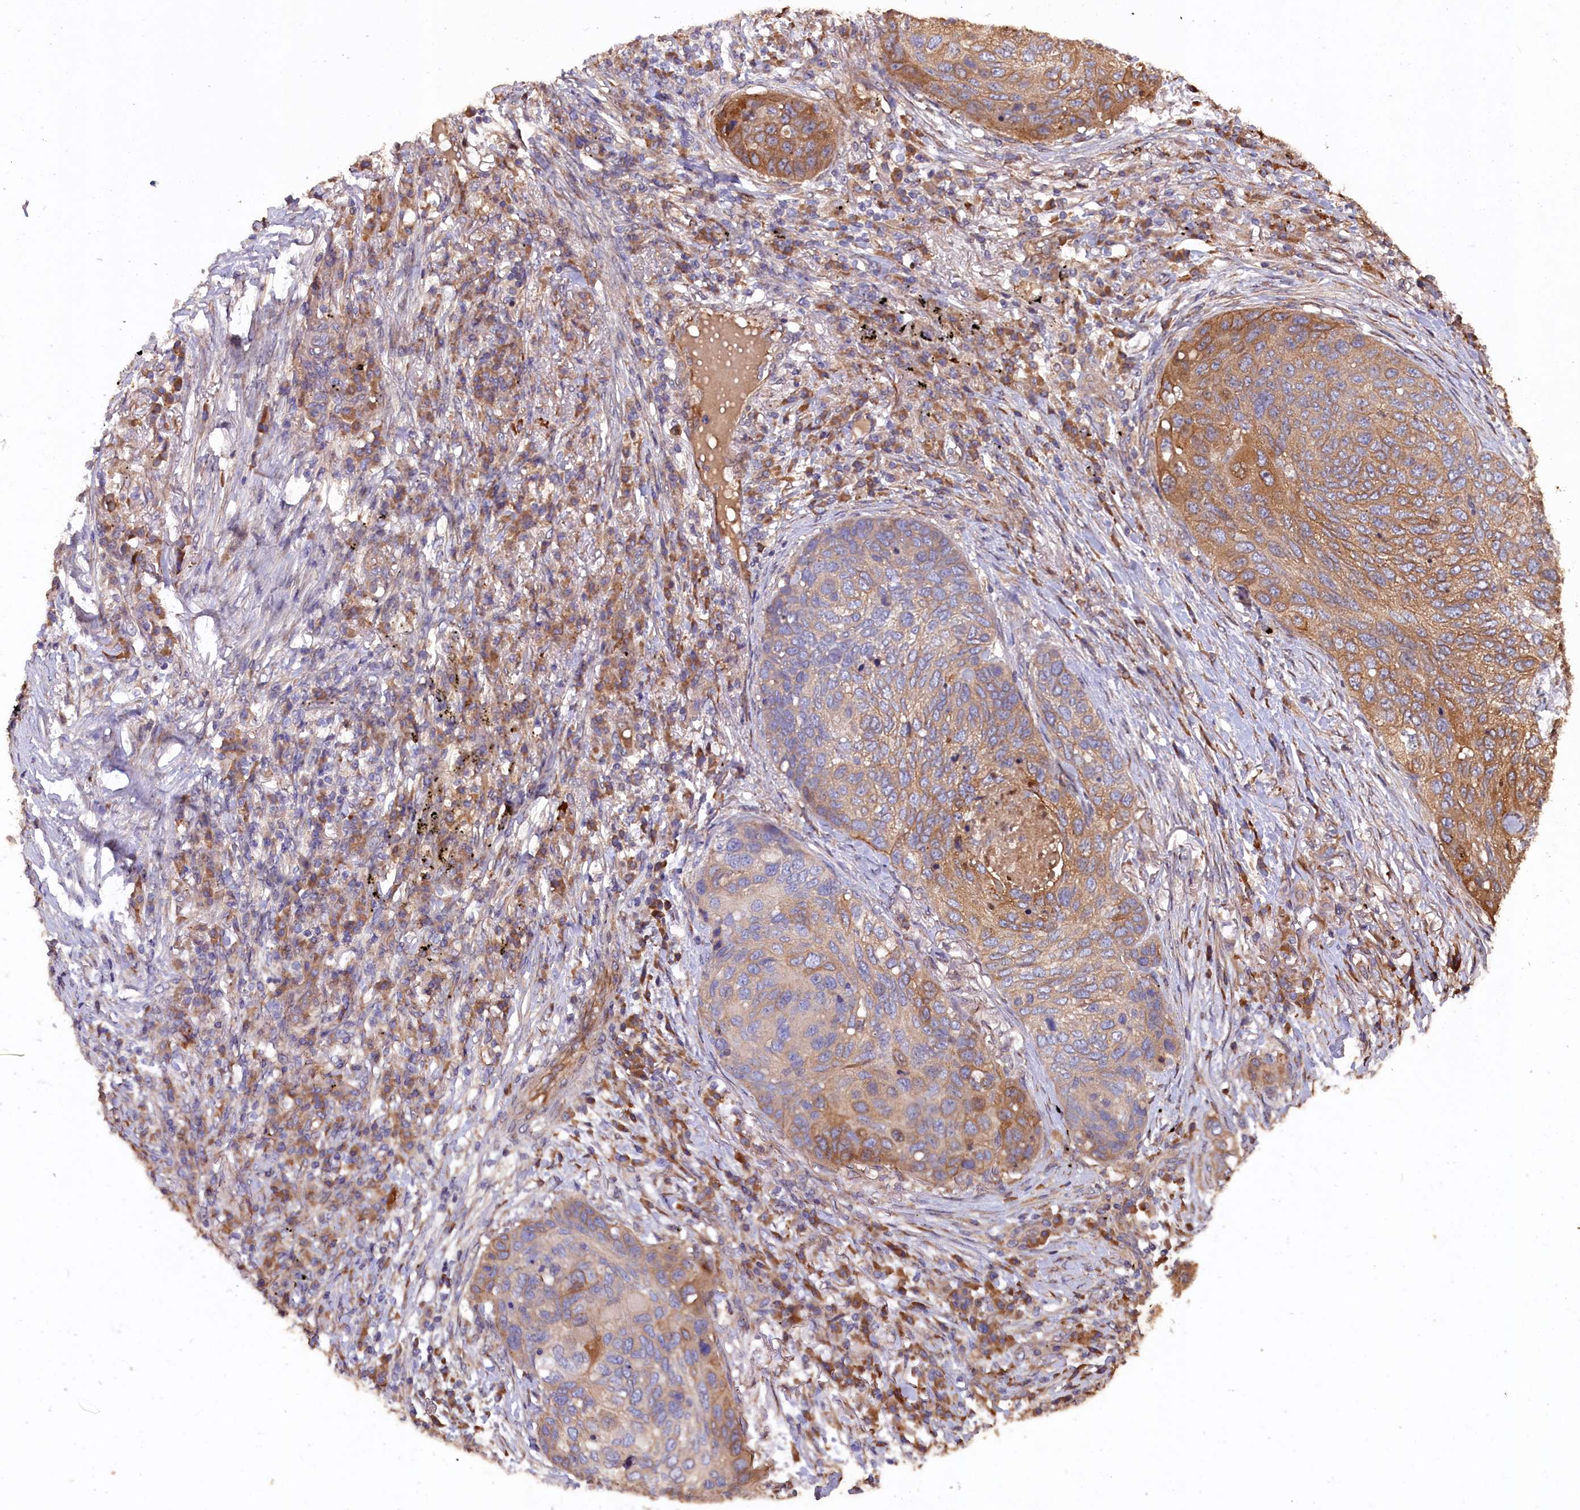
{"staining": {"intensity": "moderate", "quantity": "25%-75%", "location": "cytoplasmic/membranous"}, "tissue": "lung cancer", "cell_type": "Tumor cells", "image_type": "cancer", "snomed": [{"axis": "morphology", "description": "Squamous cell carcinoma, NOS"}, {"axis": "topography", "description": "Lung"}], "caption": "Approximately 25%-75% of tumor cells in lung squamous cell carcinoma display moderate cytoplasmic/membranous protein positivity as visualized by brown immunohistochemical staining.", "gene": "GREB1L", "patient": {"sex": "female", "age": 63}}